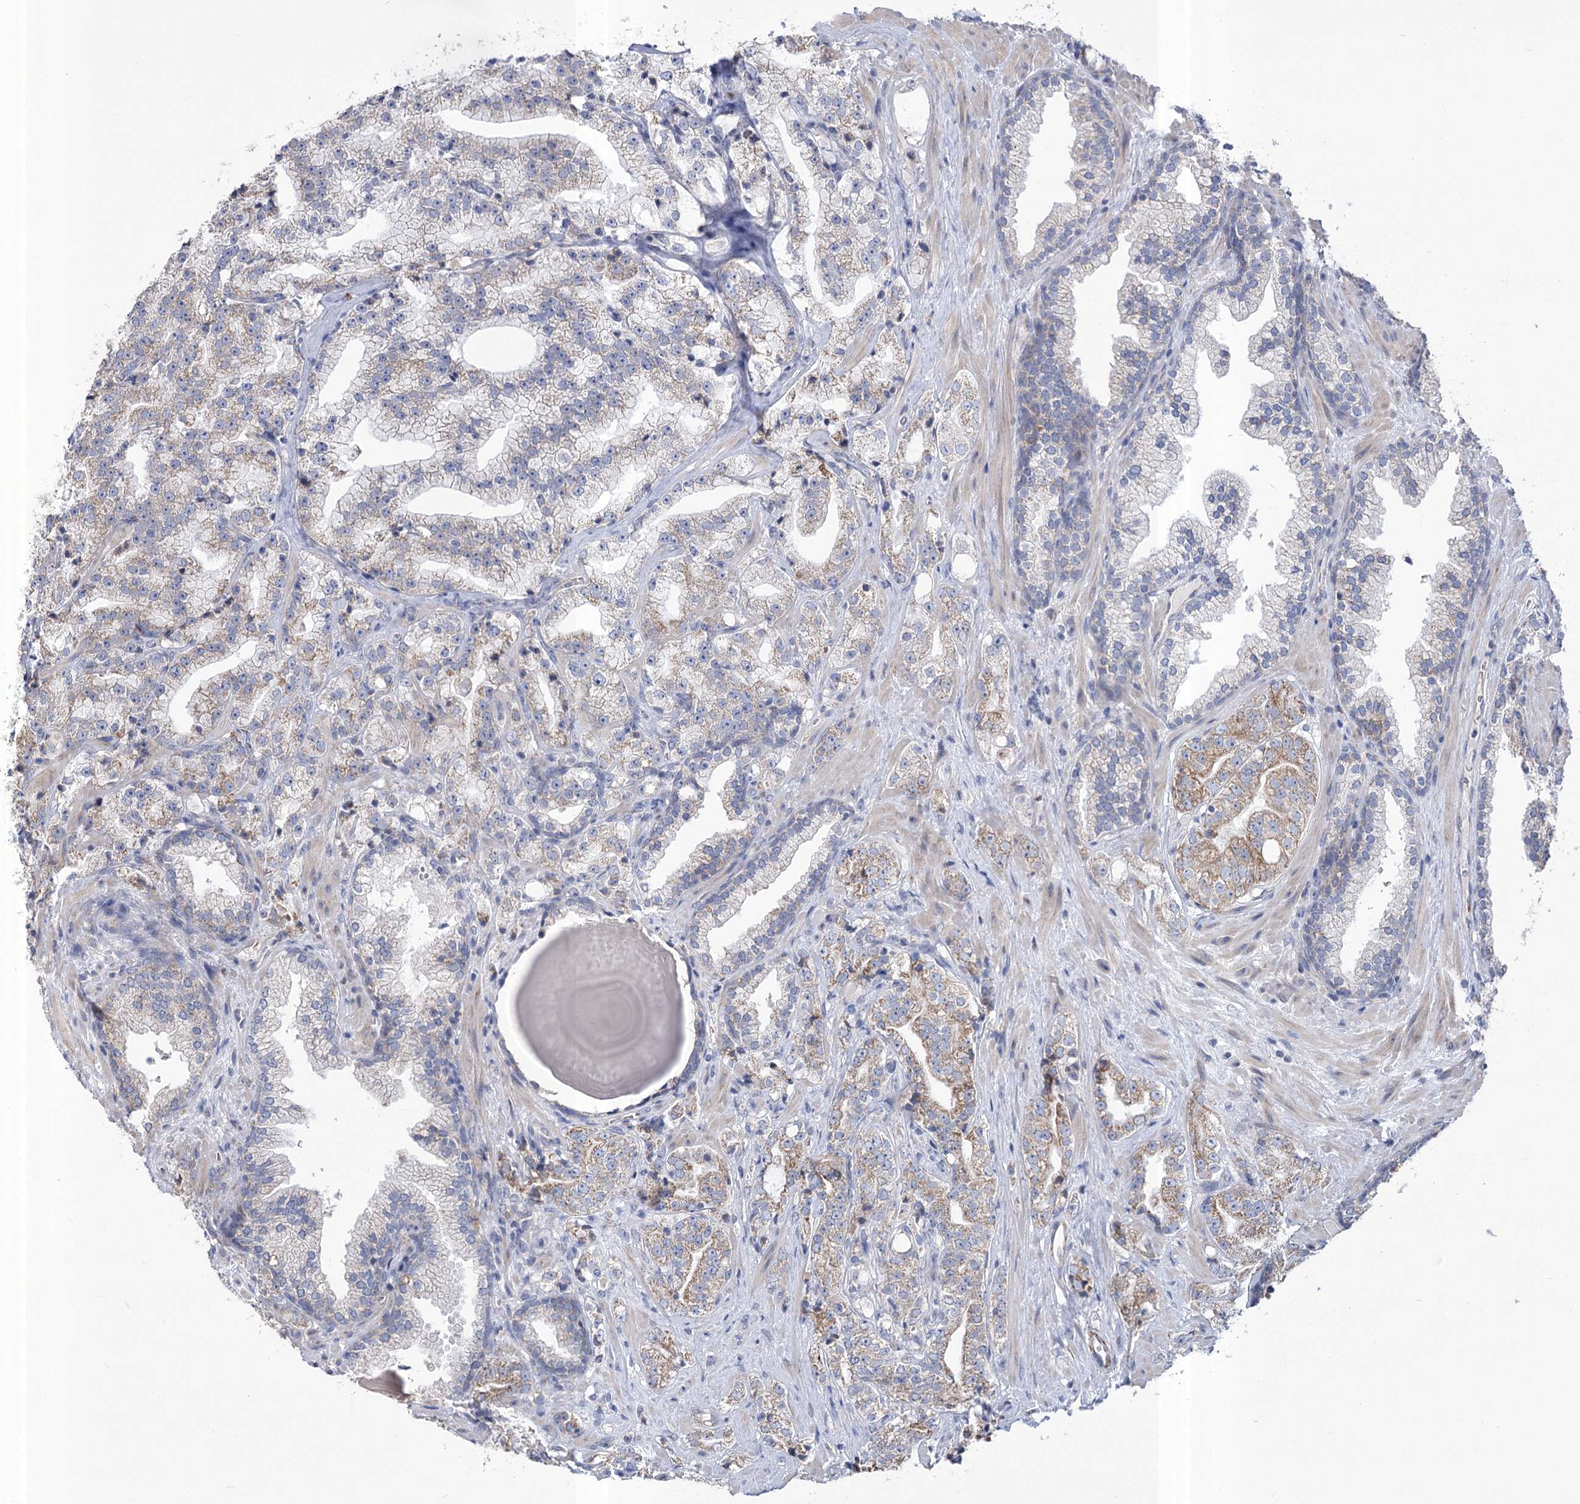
{"staining": {"intensity": "moderate", "quantity": "<25%", "location": "cytoplasmic/membranous"}, "tissue": "prostate cancer", "cell_type": "Tumor cells", "image_type": "cancer", "snomed": [{"axis": "morphology", "description": "Adenocarcinoma, High grade"}, {"axis": "topography", "description": "Prostate"}], "caption": "Brown immunohistochemical staining in prostate cancer (adenocarcinoma (high-grade)) demonstrates moderate cytoplasmic/membranous staining in approximately <25% of tumor cells.", "gene": "PDHB", "patient": {"sex": "male", "age": 64}}